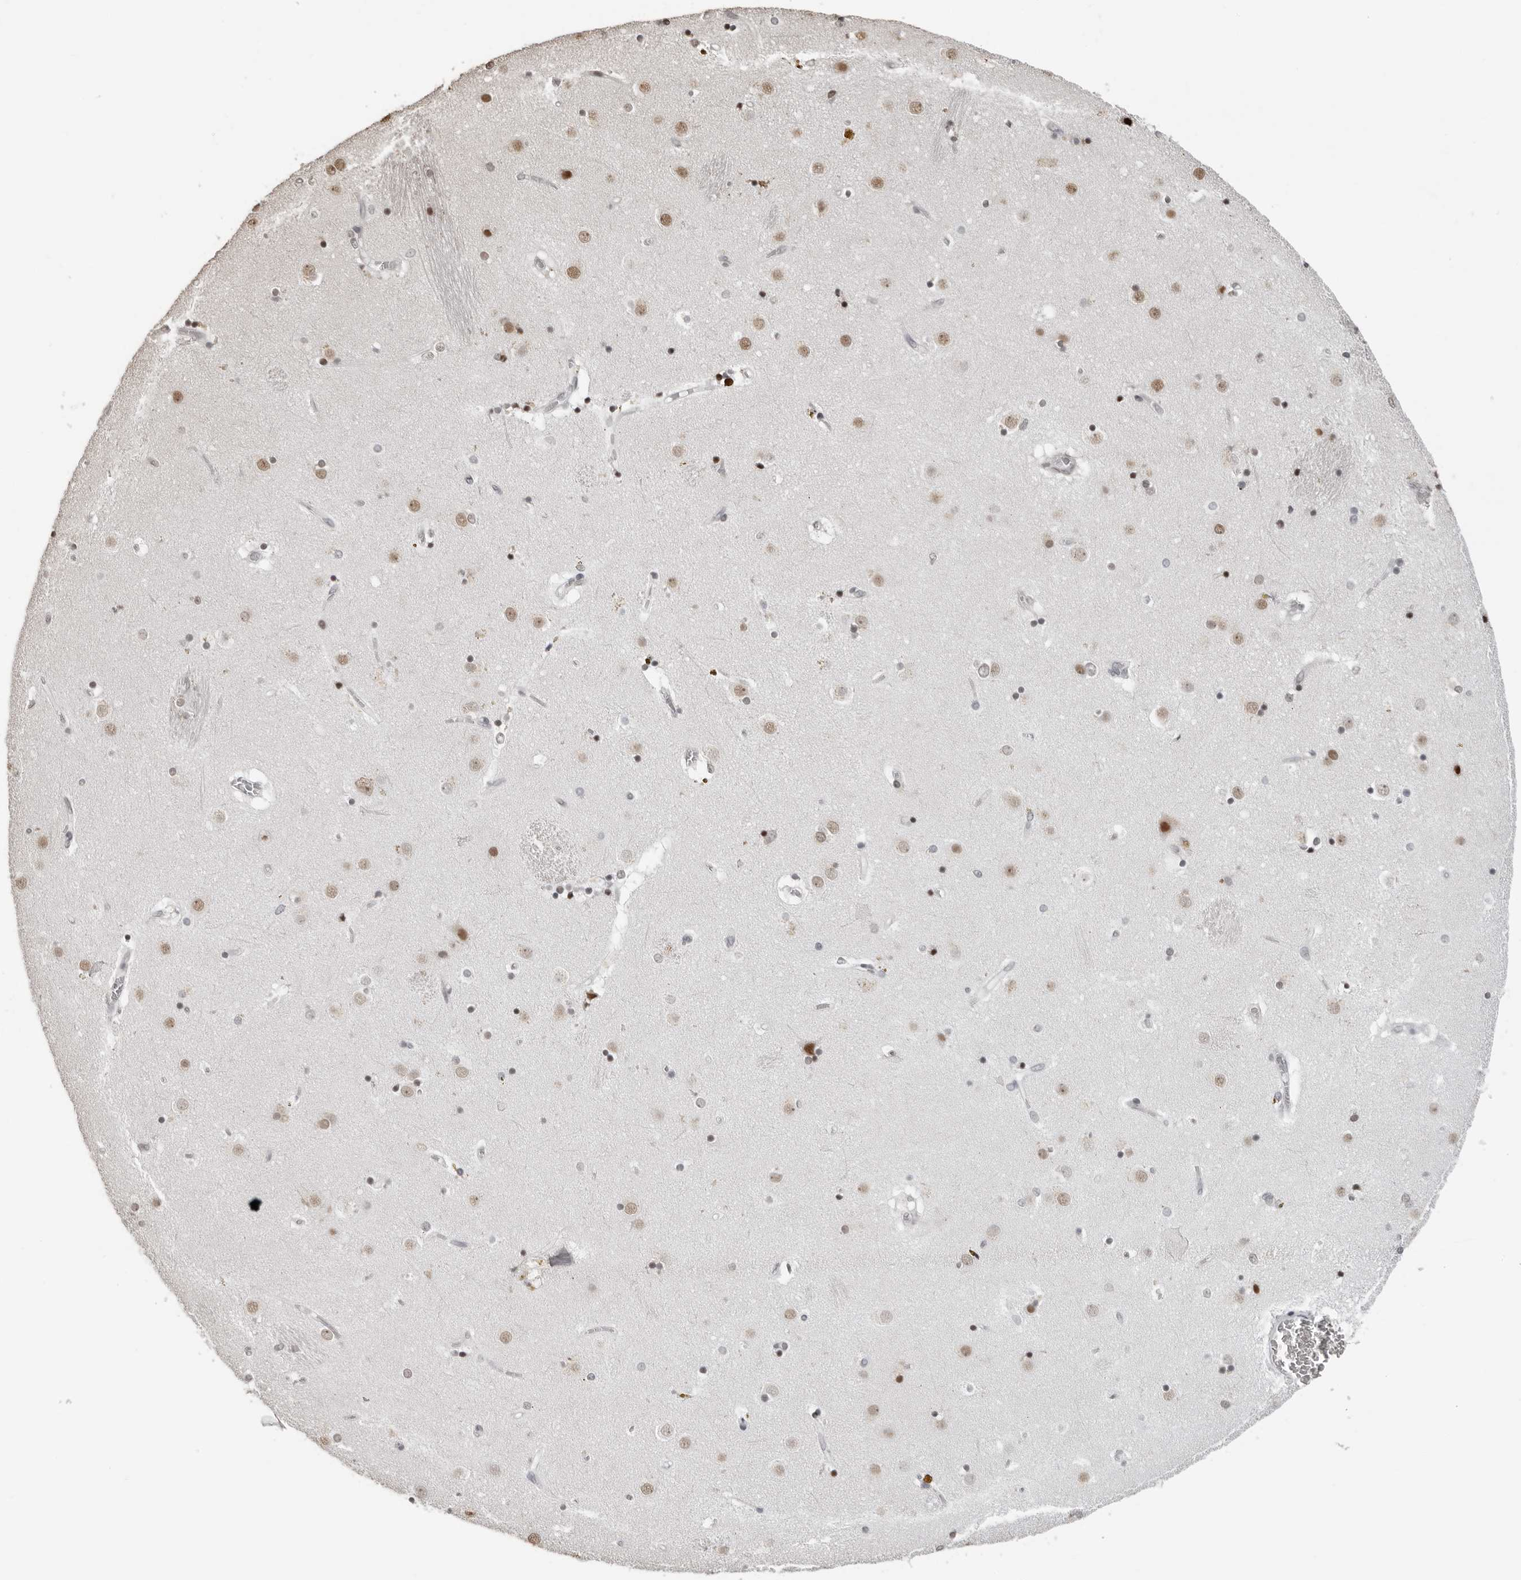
{"staining": {"intensity": "moderate", "quantity": "<25%", "location": "nuclear"}, "tissue": "caudate", "cell_type": "Glial cells", "image_type": "normal", "snomed": [{"axis": "morphology", "description": "Normal tissue, NOS"}, {"axis": "topography", "description": "Lateral ventricle wall"}], "caption": "Immunohistochemical staining of normal caudate demonstrates moderate nuclear protein expression in about <25% of glial cells. (DAB IHC with brightfield microscopy, high magnification).", "gene": "ORC1", "patient": {"sex": "male", "age": 70}}